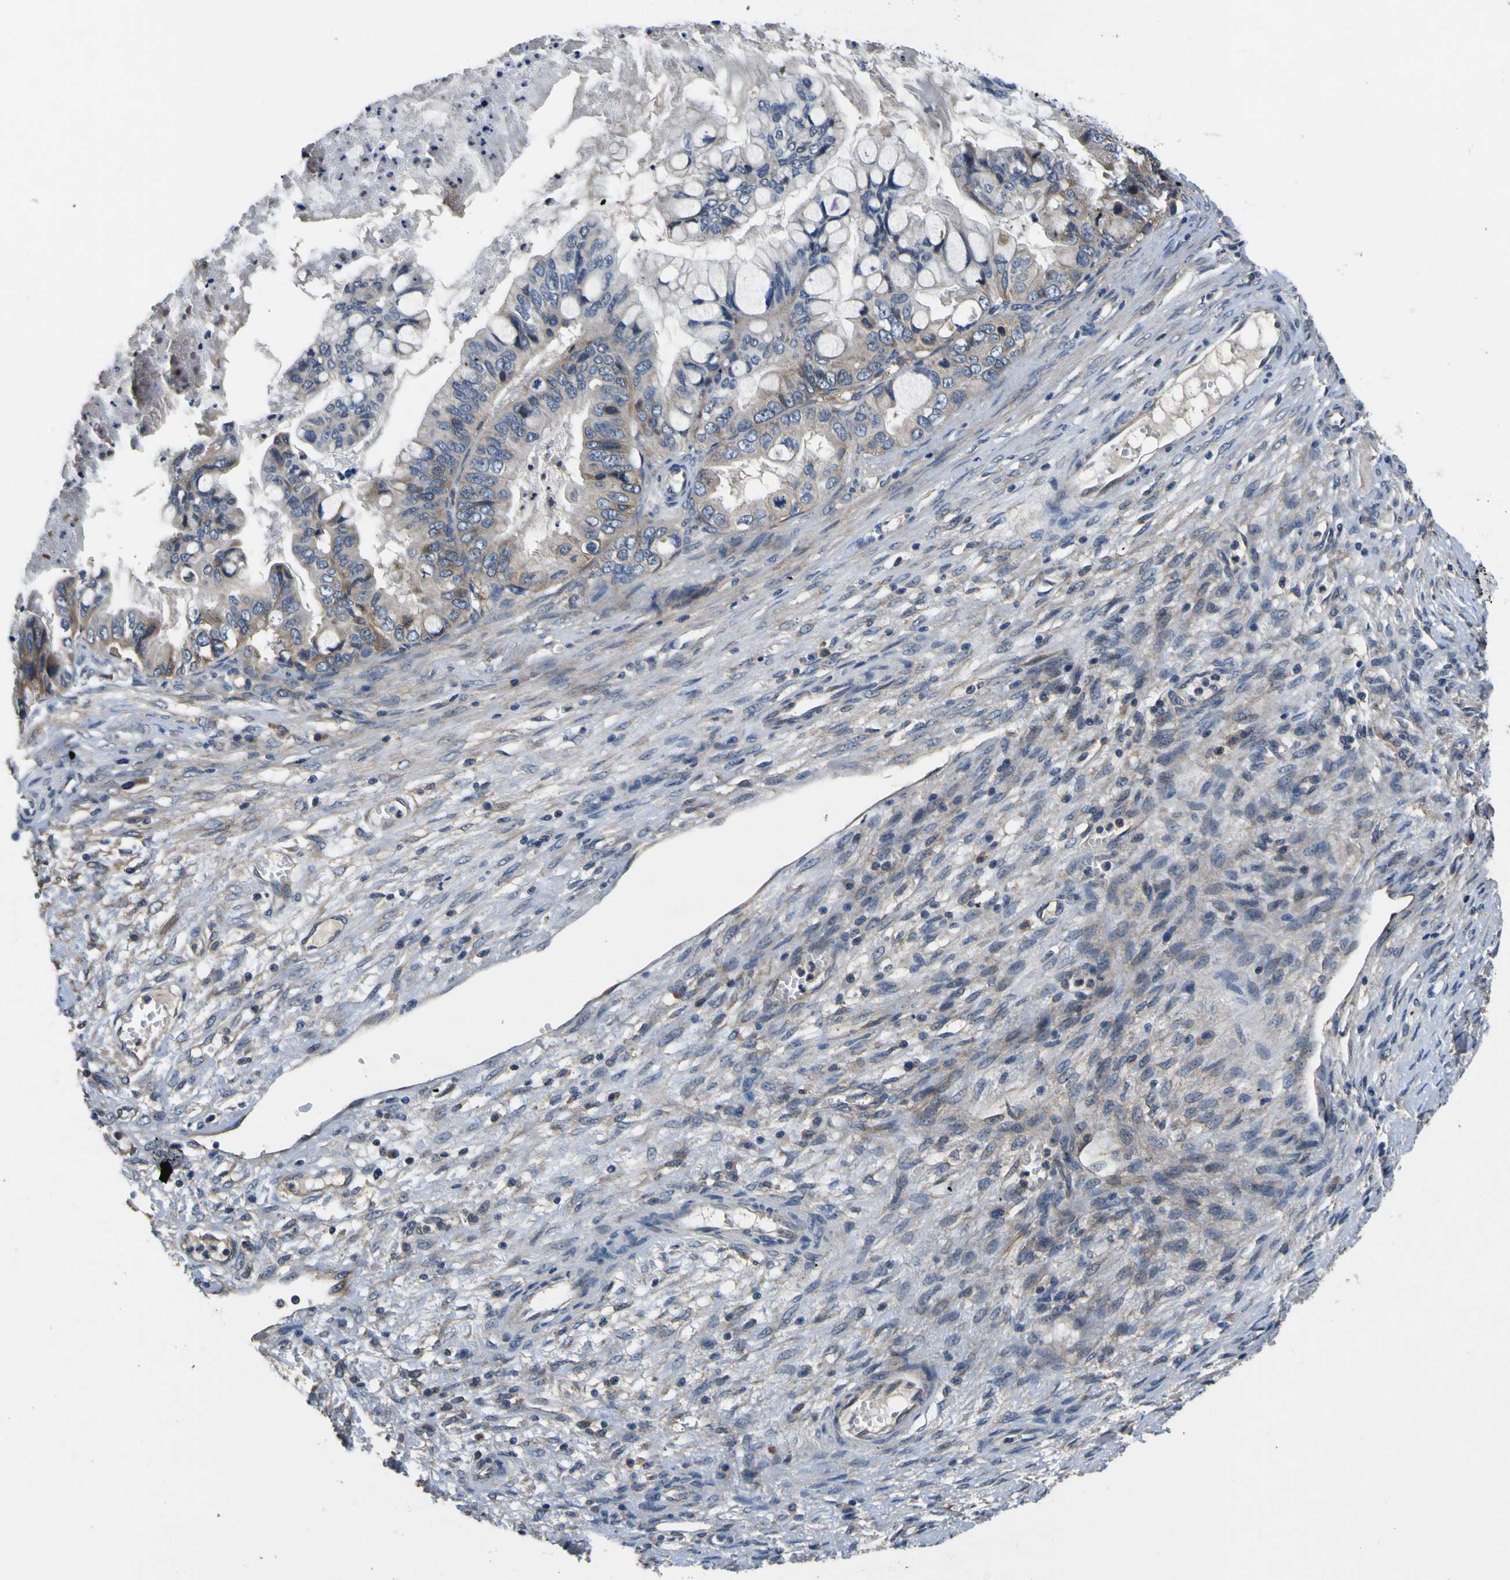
{"staining": {"intensity": "weak", "quantity": "<25%", "location": "cytoplasmic/membranous"}, "tissue": "ovarian cancer", "cell_type": "Tumor cells", "image_type": "cancer", "snomed": [{"axis": "morphology", "description": "Cystadenocarcinoma, mucinous, NOS"}, {"axis": "topography", "description": "Ovary"}], "caption": "The photomicrograph displays no significant staining in tumor cells of ovarian cancer (mucinous cystadenocarcinoma).", "gene": "EPHB4", "patient": {"sex": "female", "age": 80}}